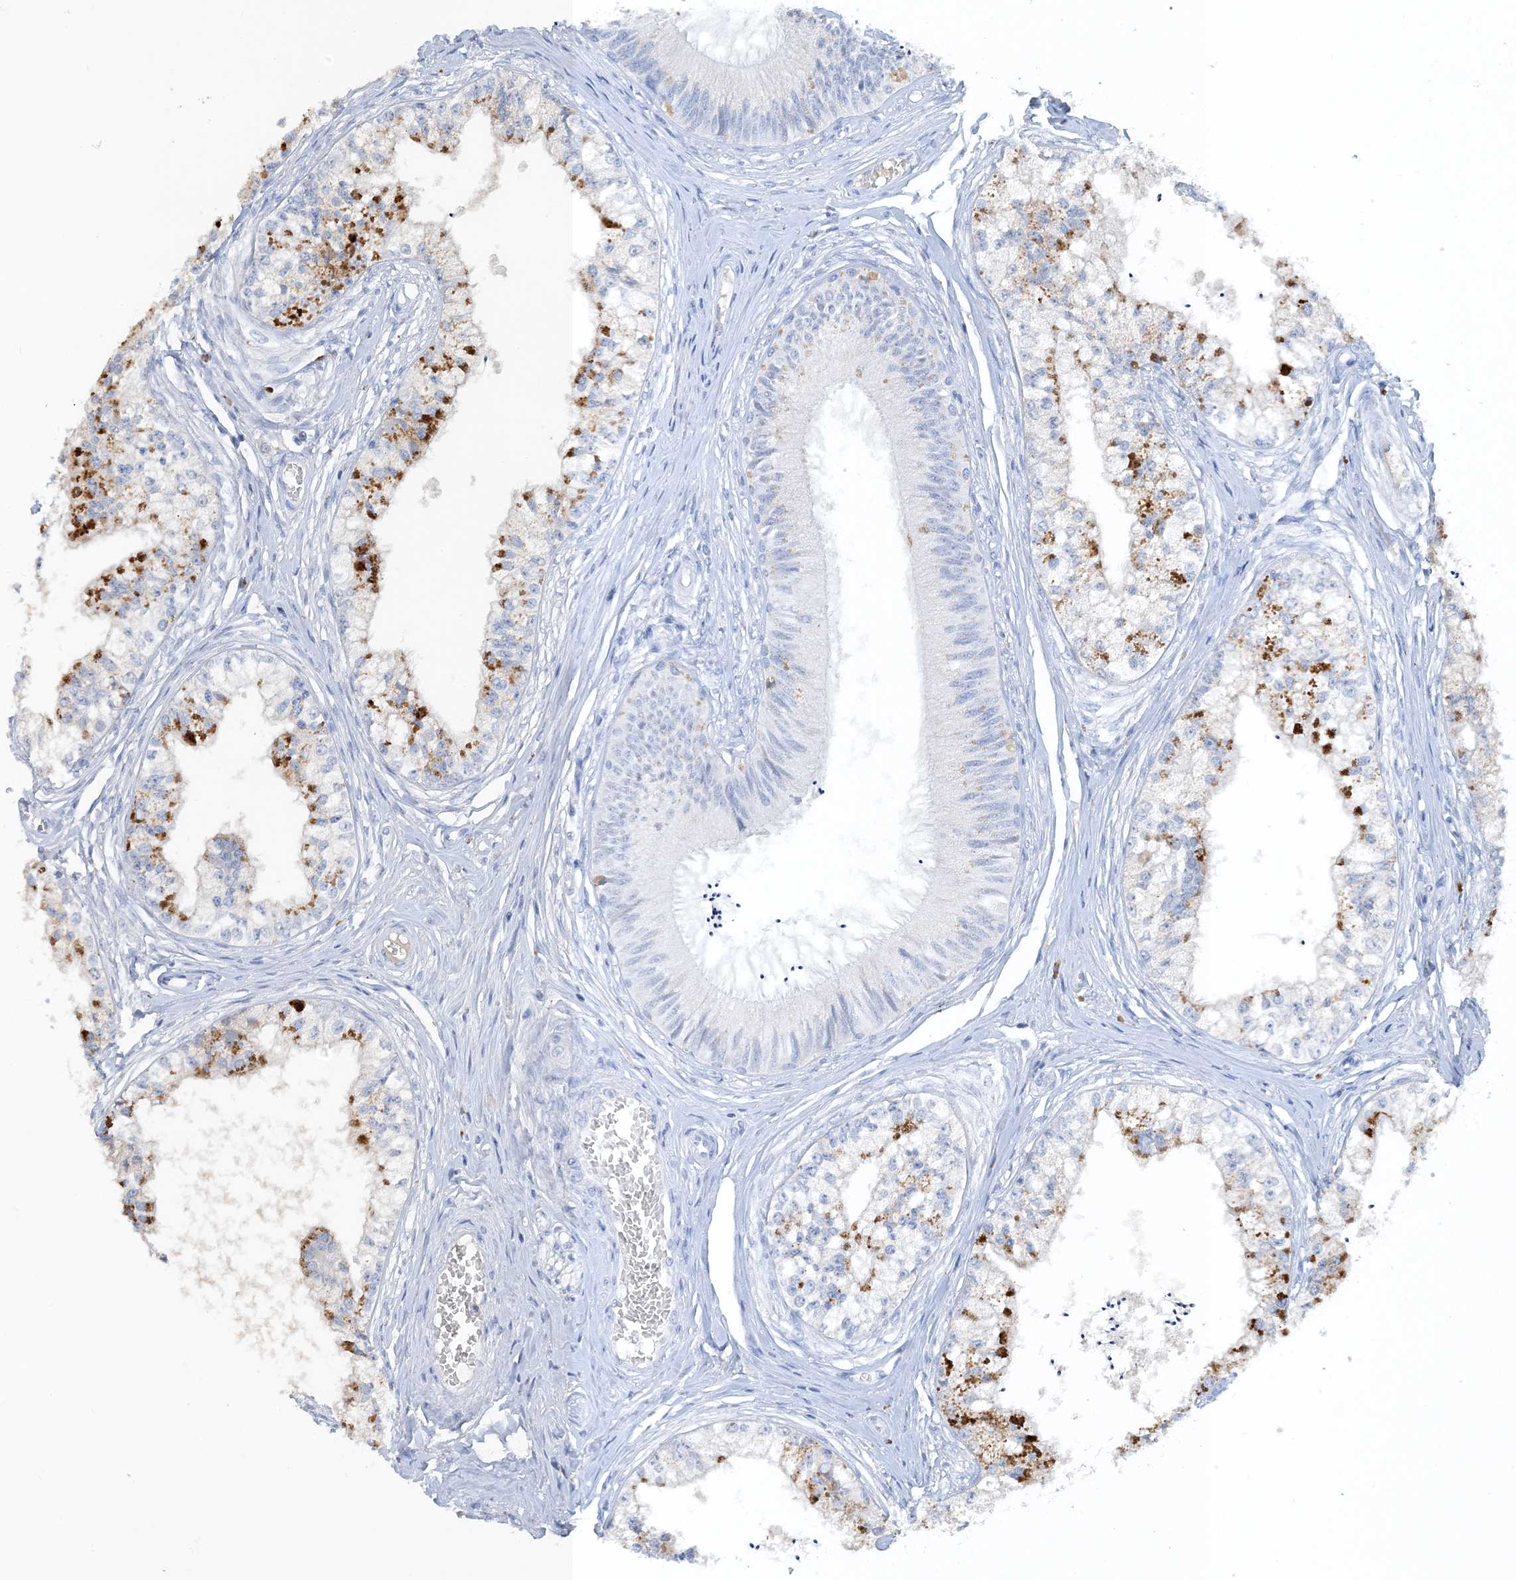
{"staining": {"intensity": "moderate", "quantity": "<25%", "location": "cytoplasmic/membranous"}, "tissue": "epididymis", "cell_type": "Glandular cells", "image_type": "normal", "snomed": [{"axis": "morphology", "description": "Normal tissue, NOS"}, {"axis": "topography", "description": "Epididymis"}], "caption": "Unremarkable epididymis reveals moderate cytoplasmic/membranous staining in about <25% of glandular cells (DAB (3,3'-diaminobenzidine) IHC with brightfield microscopy, high magnification)..", "gene": "CTRL", "patient": {"sex": "male", "age": 79}}